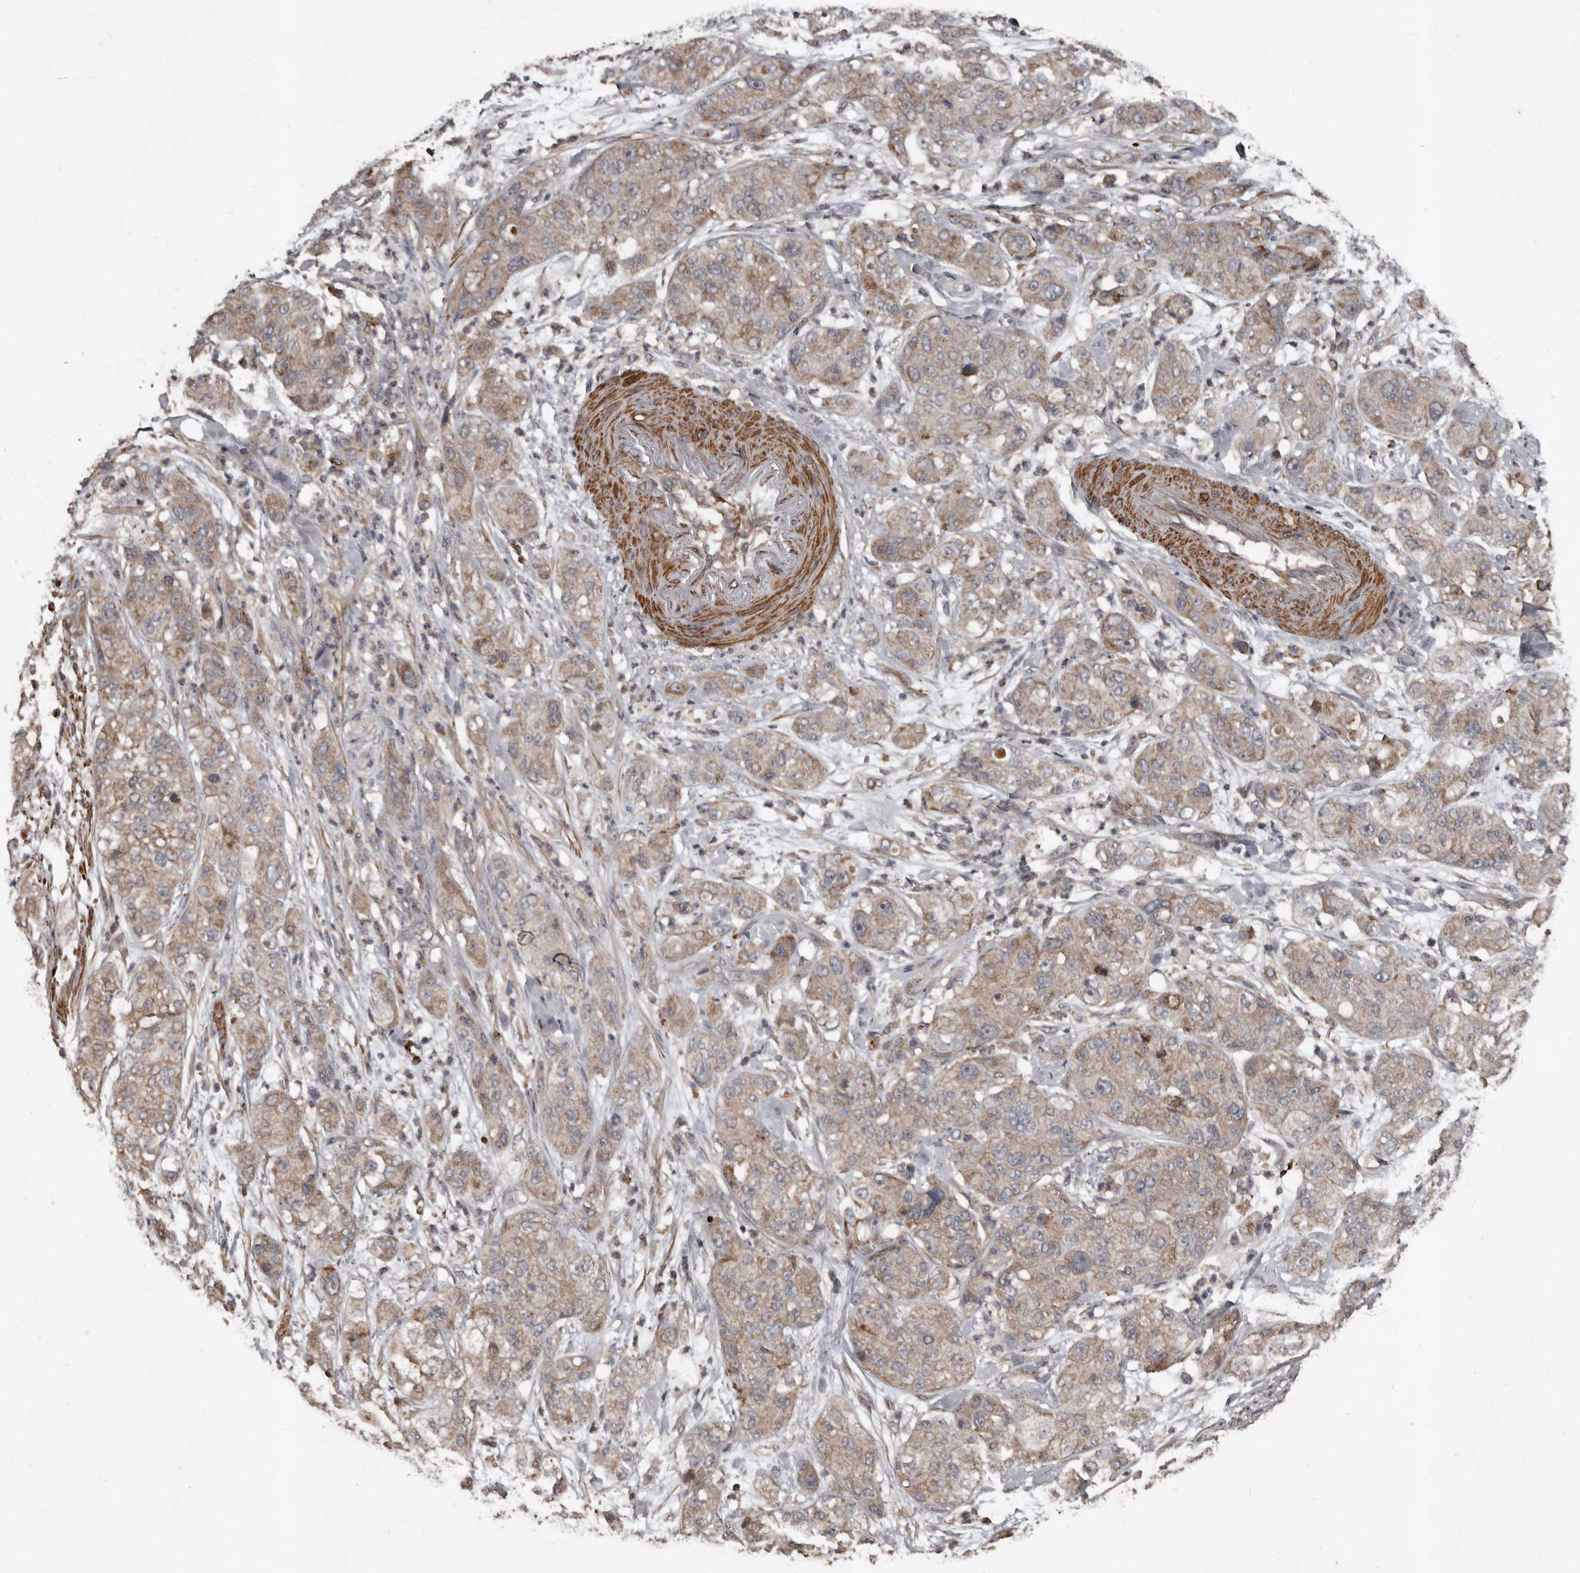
{"staining": {"intensity": "weak", "quantity": ">75%", "location": "cytoplasmic/membranous"}, "tissue": "pancreatic cancer", "cell_type": "Tumor cells", "image_type": "cancer", "snomed": [{"axis": "morphology", "description": "Adenocarcinoma, NOS"}, {"axis": "topography", "description": "Pancreas"}], "caption": "Immunohistochemistry micrograph of human adenocarcinoma (pancreatic) stained for a protein (brown), which demonstrates low levels of weak cytoplasmic/membranous staining in about >75% of tumor cells.", "gene": "GREB1", "patient": {"sex": "female", "age": 78}}